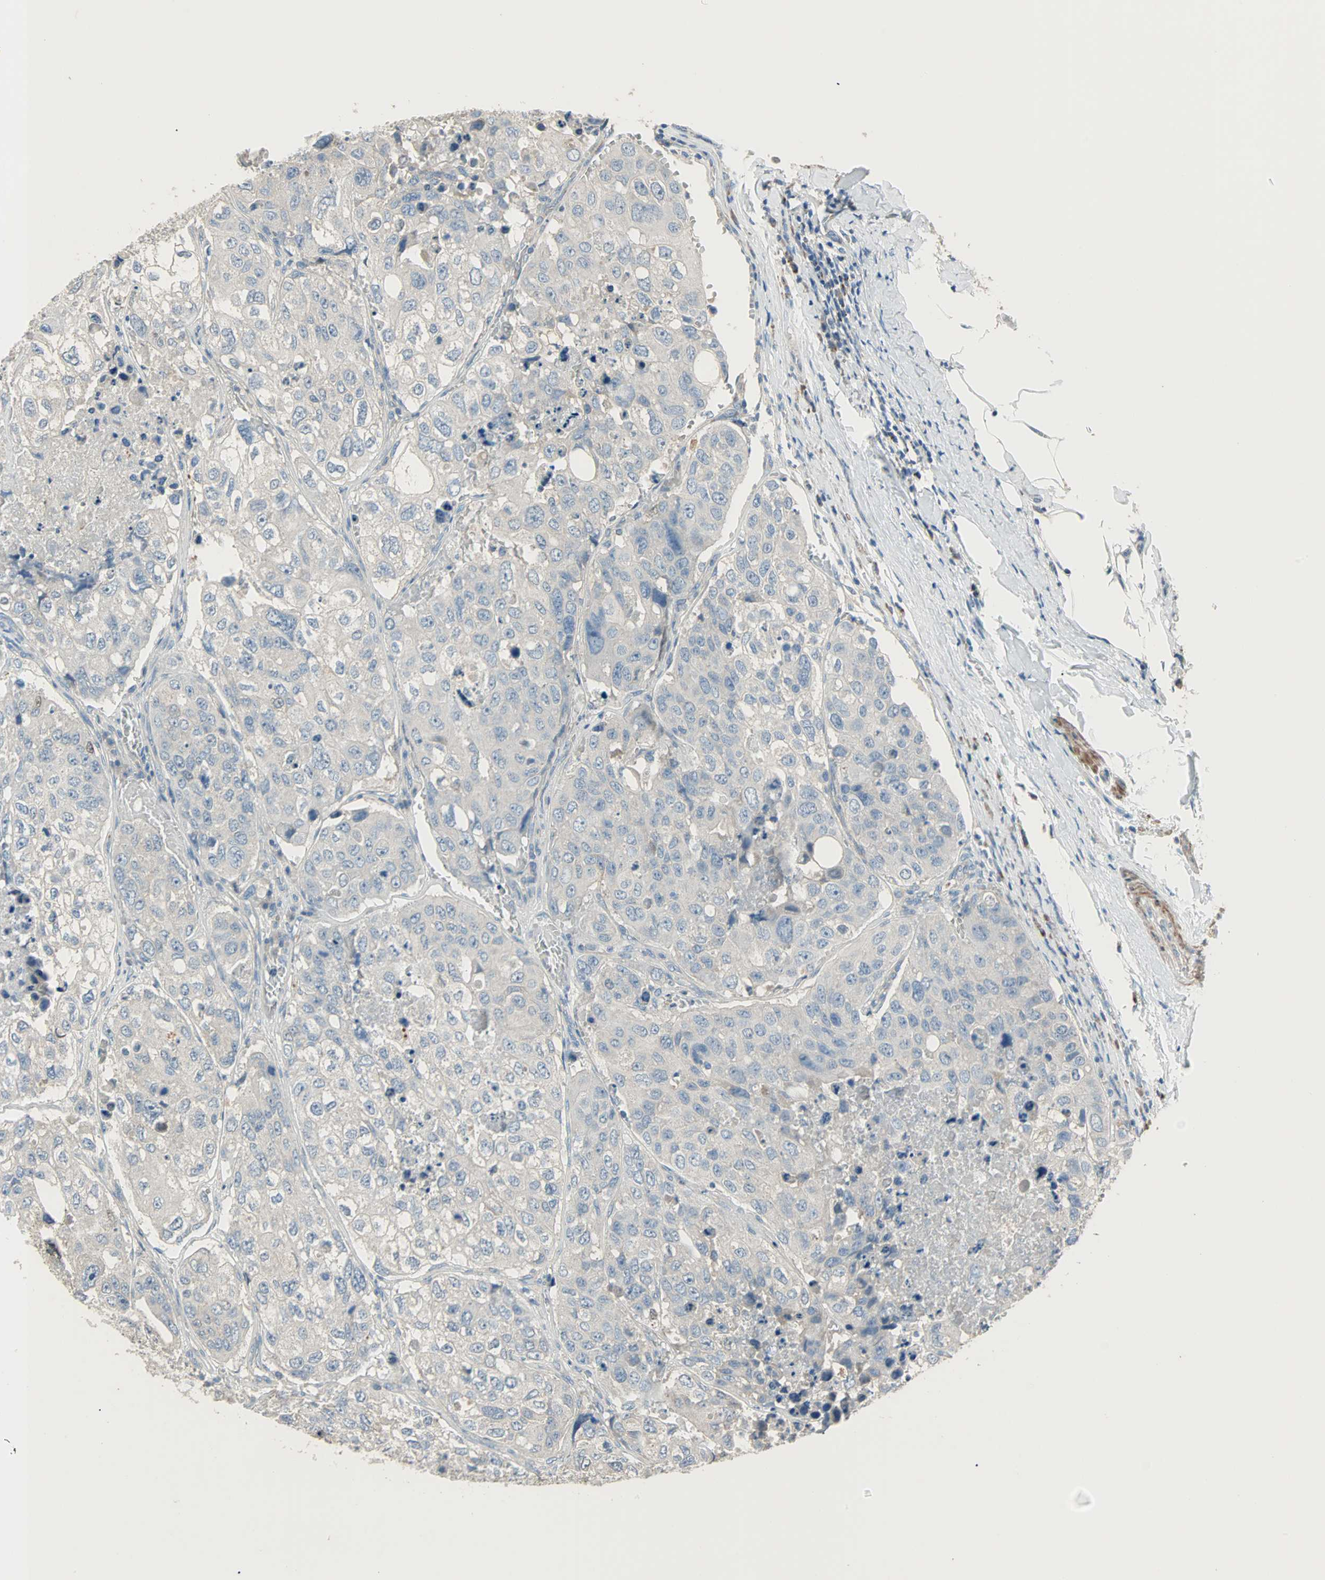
{"staining": {"intensity": "moderate", "quantity": "<25%", "location": "nuclear"}, "tissue": "urothelial cancer", "cell_type": "Tumor cells", "image_type": "cancer", "snomed": [{"axis": "morphology", "description": "Urothelial carcinoma, High grade"}, {"axis": "topography", "description": "Lymph node"}, {"axis": "topography", "description": "Urinary bladder"}], "caption": "An image of human urothelial carcinoma (high-grade) stained for a protein demonstrates moderate nuclear brown staining in tumor cells.", "gene": "ACVRL1", "patient": {"sex": "male", "age": 51}}